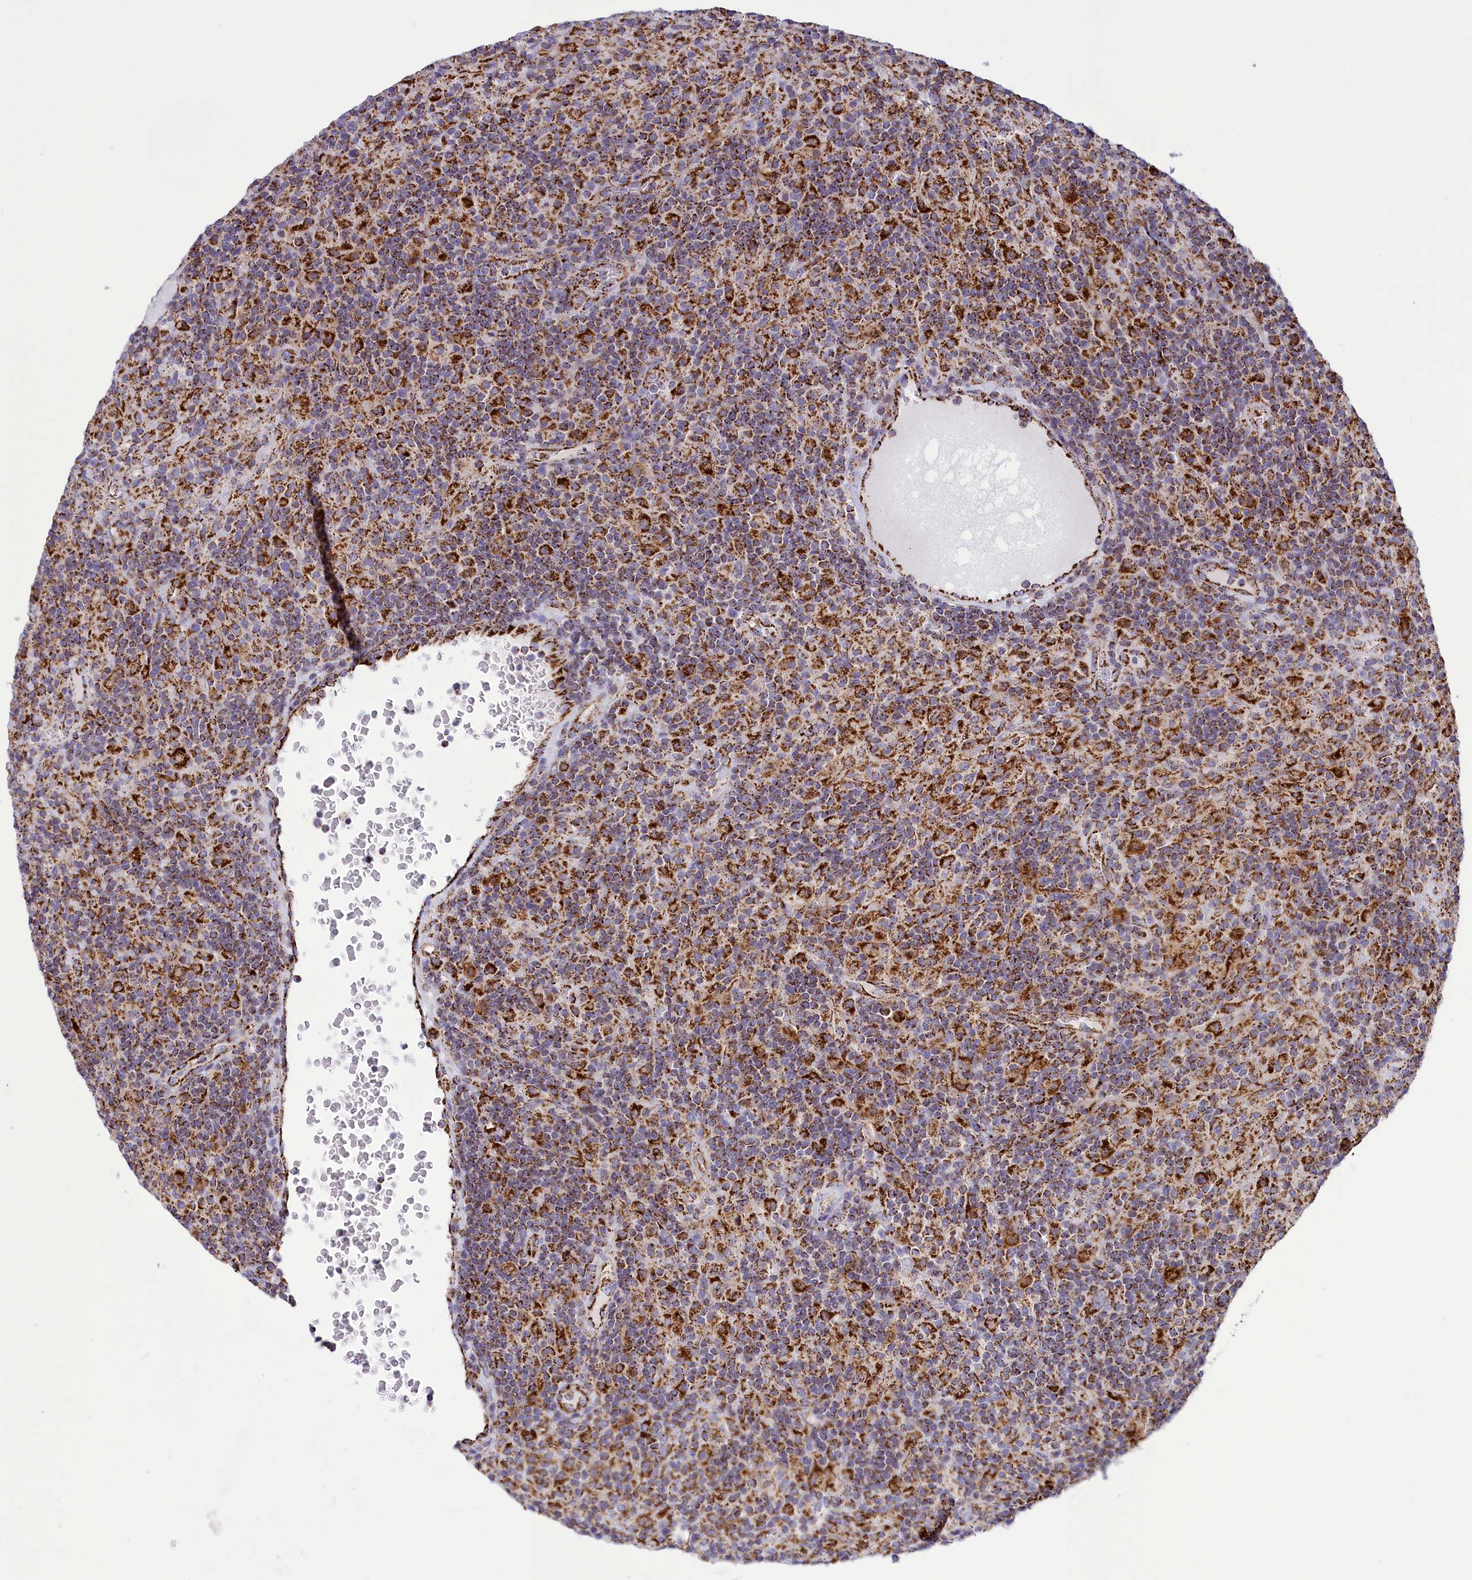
{"staining": {"intensity": "strong", "quantity": ">75%", "location": "cytoplasmic/membranous"}, "tissue": "lymphoma", "cell_type": "Tumor cells", "image_type": "cancer", "snomed": [{"axis": "morphology", "description": "Hodgkin's disease, NOS"}, {"axis": "topography", "description": "Lymph node"}], "caption": "The histopathology image reveals staining of lymphoma, revealing strong cytoplasmic/membranous protein positivity (brown color) within tumor cells.", "gene": "ISOC2", "patient": {"sex": "male", "age": 70}}